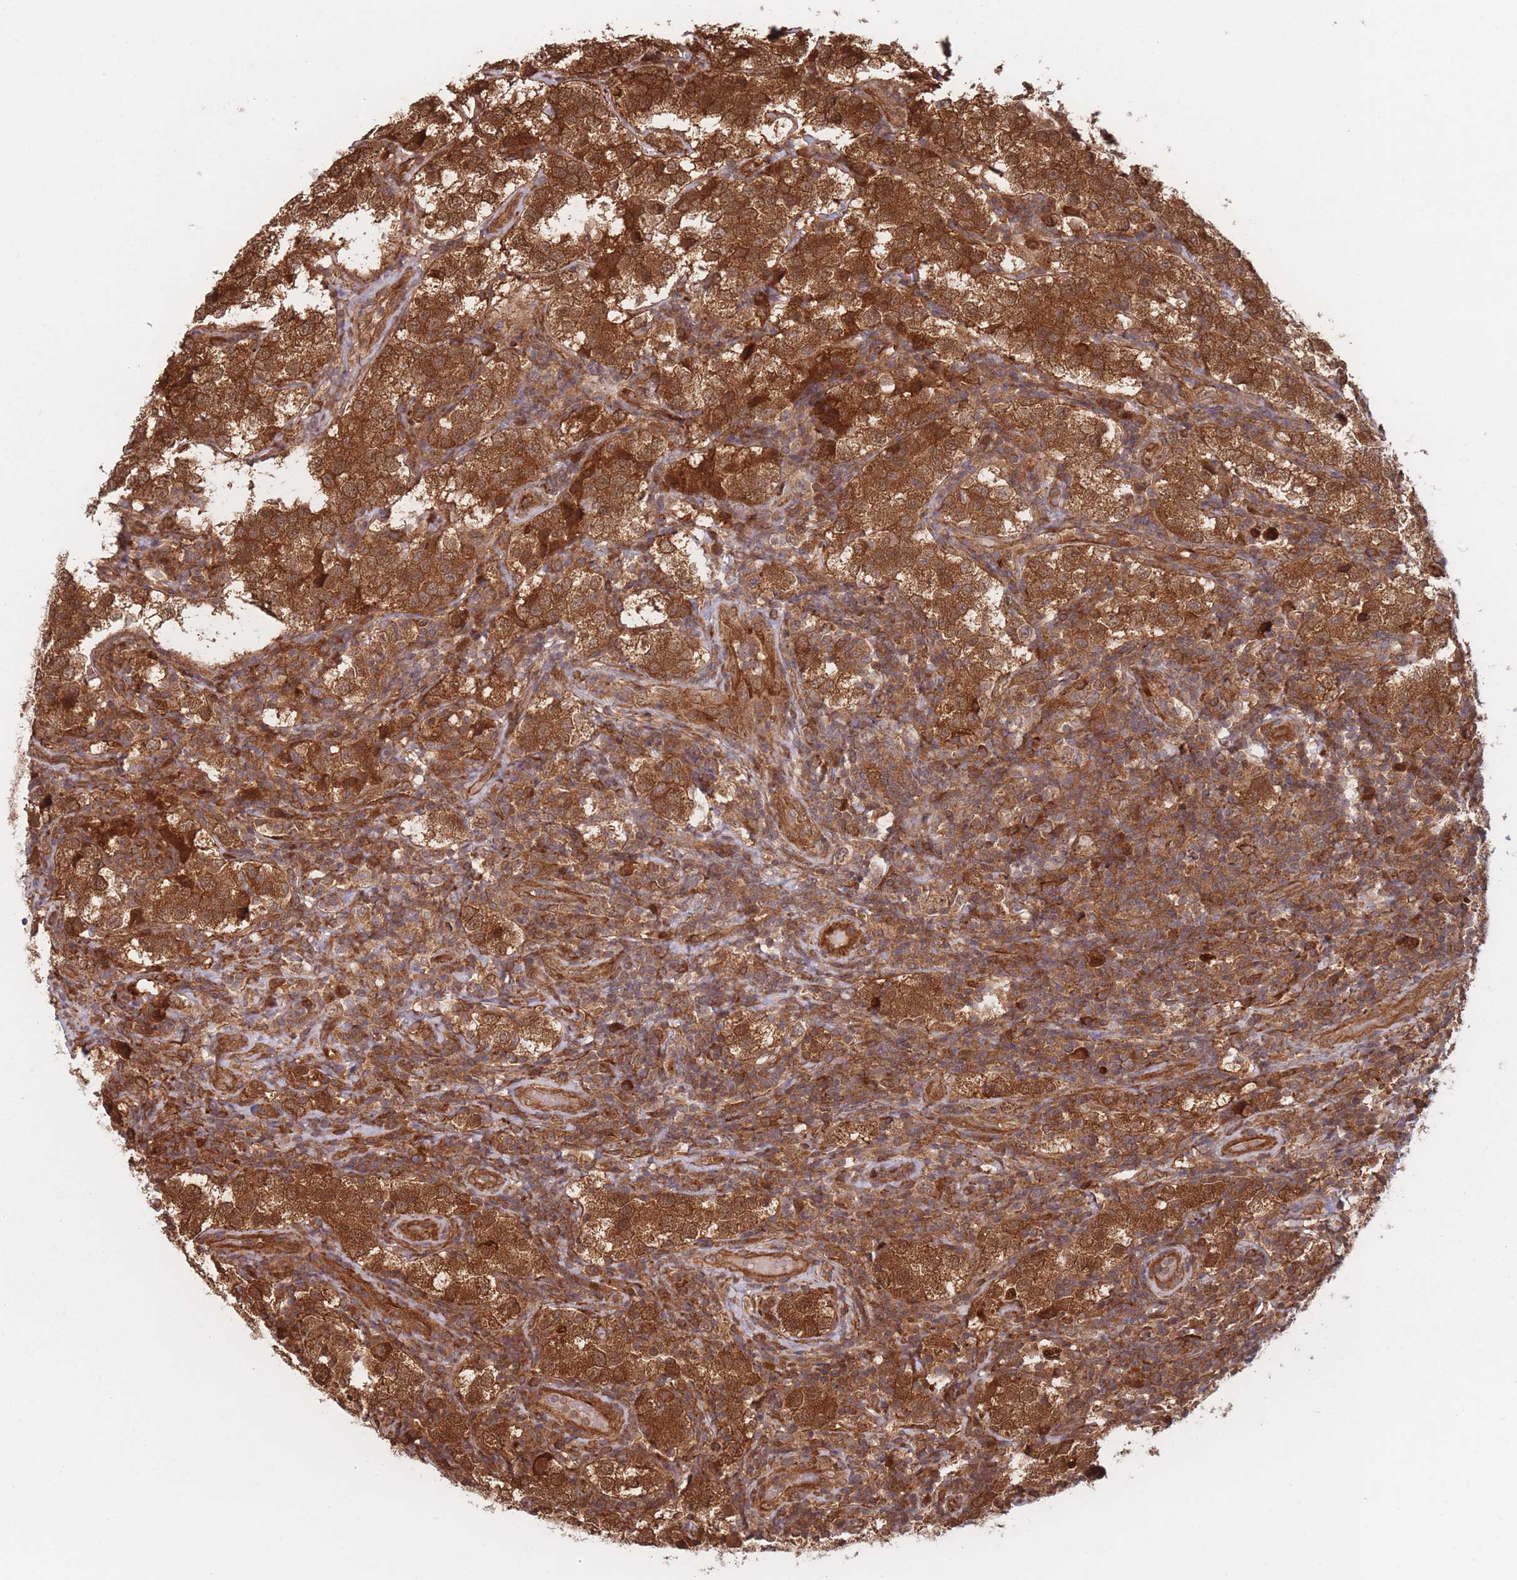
{"staining": {"intensity": "strong", "quantity": ">75%", "location": "cytoplasmic/membranous"}, "tissue": "testis cancer", "cell_type": "Tumor cells", "image_type": "cancer", "snomed": [{"axis": "morphology", "description": "Seminoma, NOS"}, {"axis": "topography", "description": "Testis"}], "caption": "Strong cytoplasmic/membranous staining for a protein is identified in about >75% of tumor cells of testis seminoma using IHC.", "gene": "PODXL2", "patient": {"sex": "male", "age": 34}}